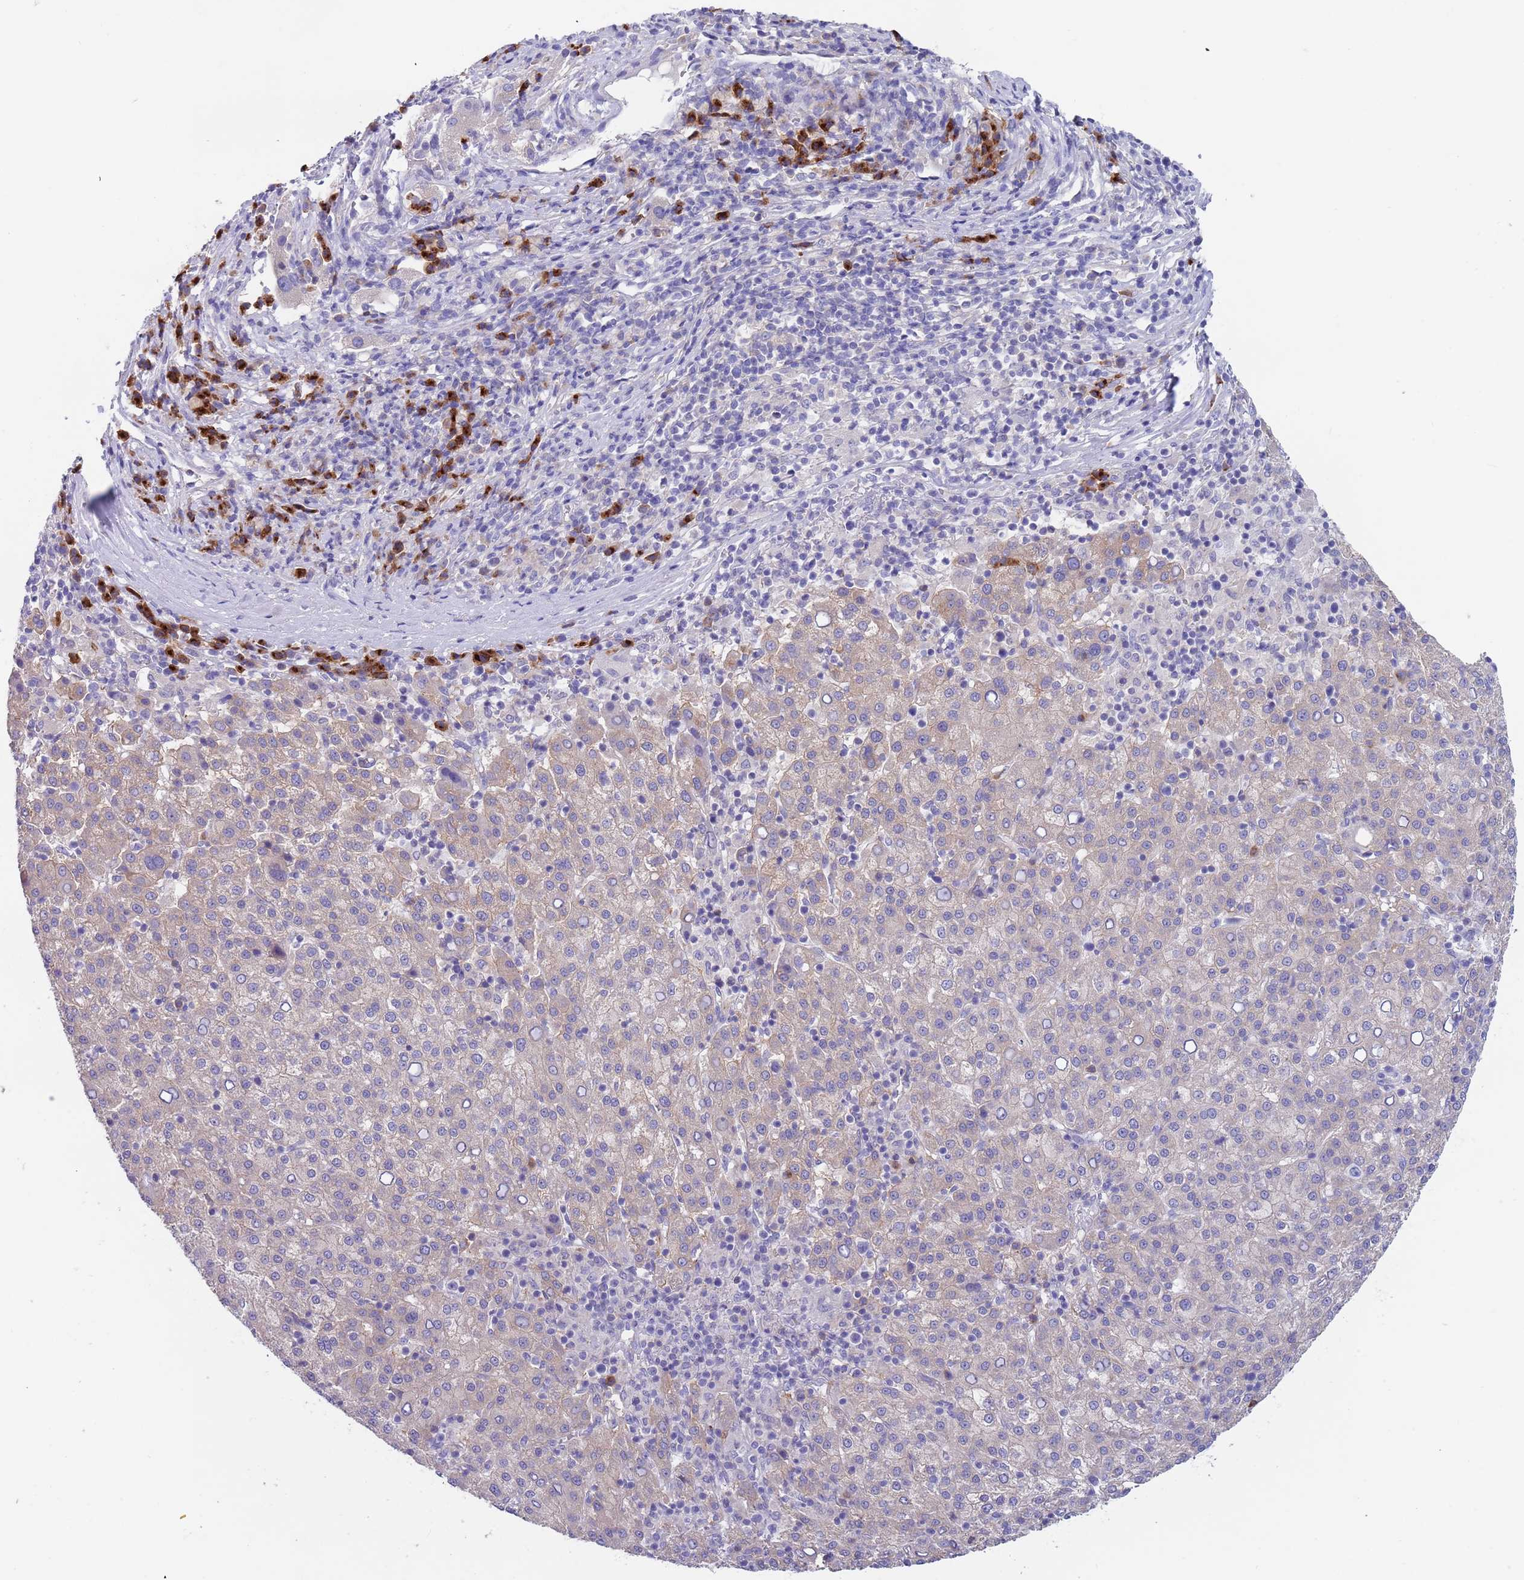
{"staining": {"intensity": "weak", "quantity": "<25%", "location": "cytoplasmic/membranous"}, "tissue": "liver cancer", "cell_type": "Tumor cells", "image_type": "cancer", "snomed": [{"axis": "morphology", "description": "Carcinoma, Hepatocellular, NOS"}, {"axis": "topography", "description": "Liver"}], "caption": "Protein analysis of liver cancer (hepatocellular carcinoma) exhibits no significant positivity in tumor cells. Brightfield microscopy of immunohistochemistry (IHC) stained with DAB (3,3'-diaminobenzidine) (brown) and hematoxylin (blue), captured at high magnification.", "gene": "TYW1", "patient": {"sex": "female", "age": 58}}